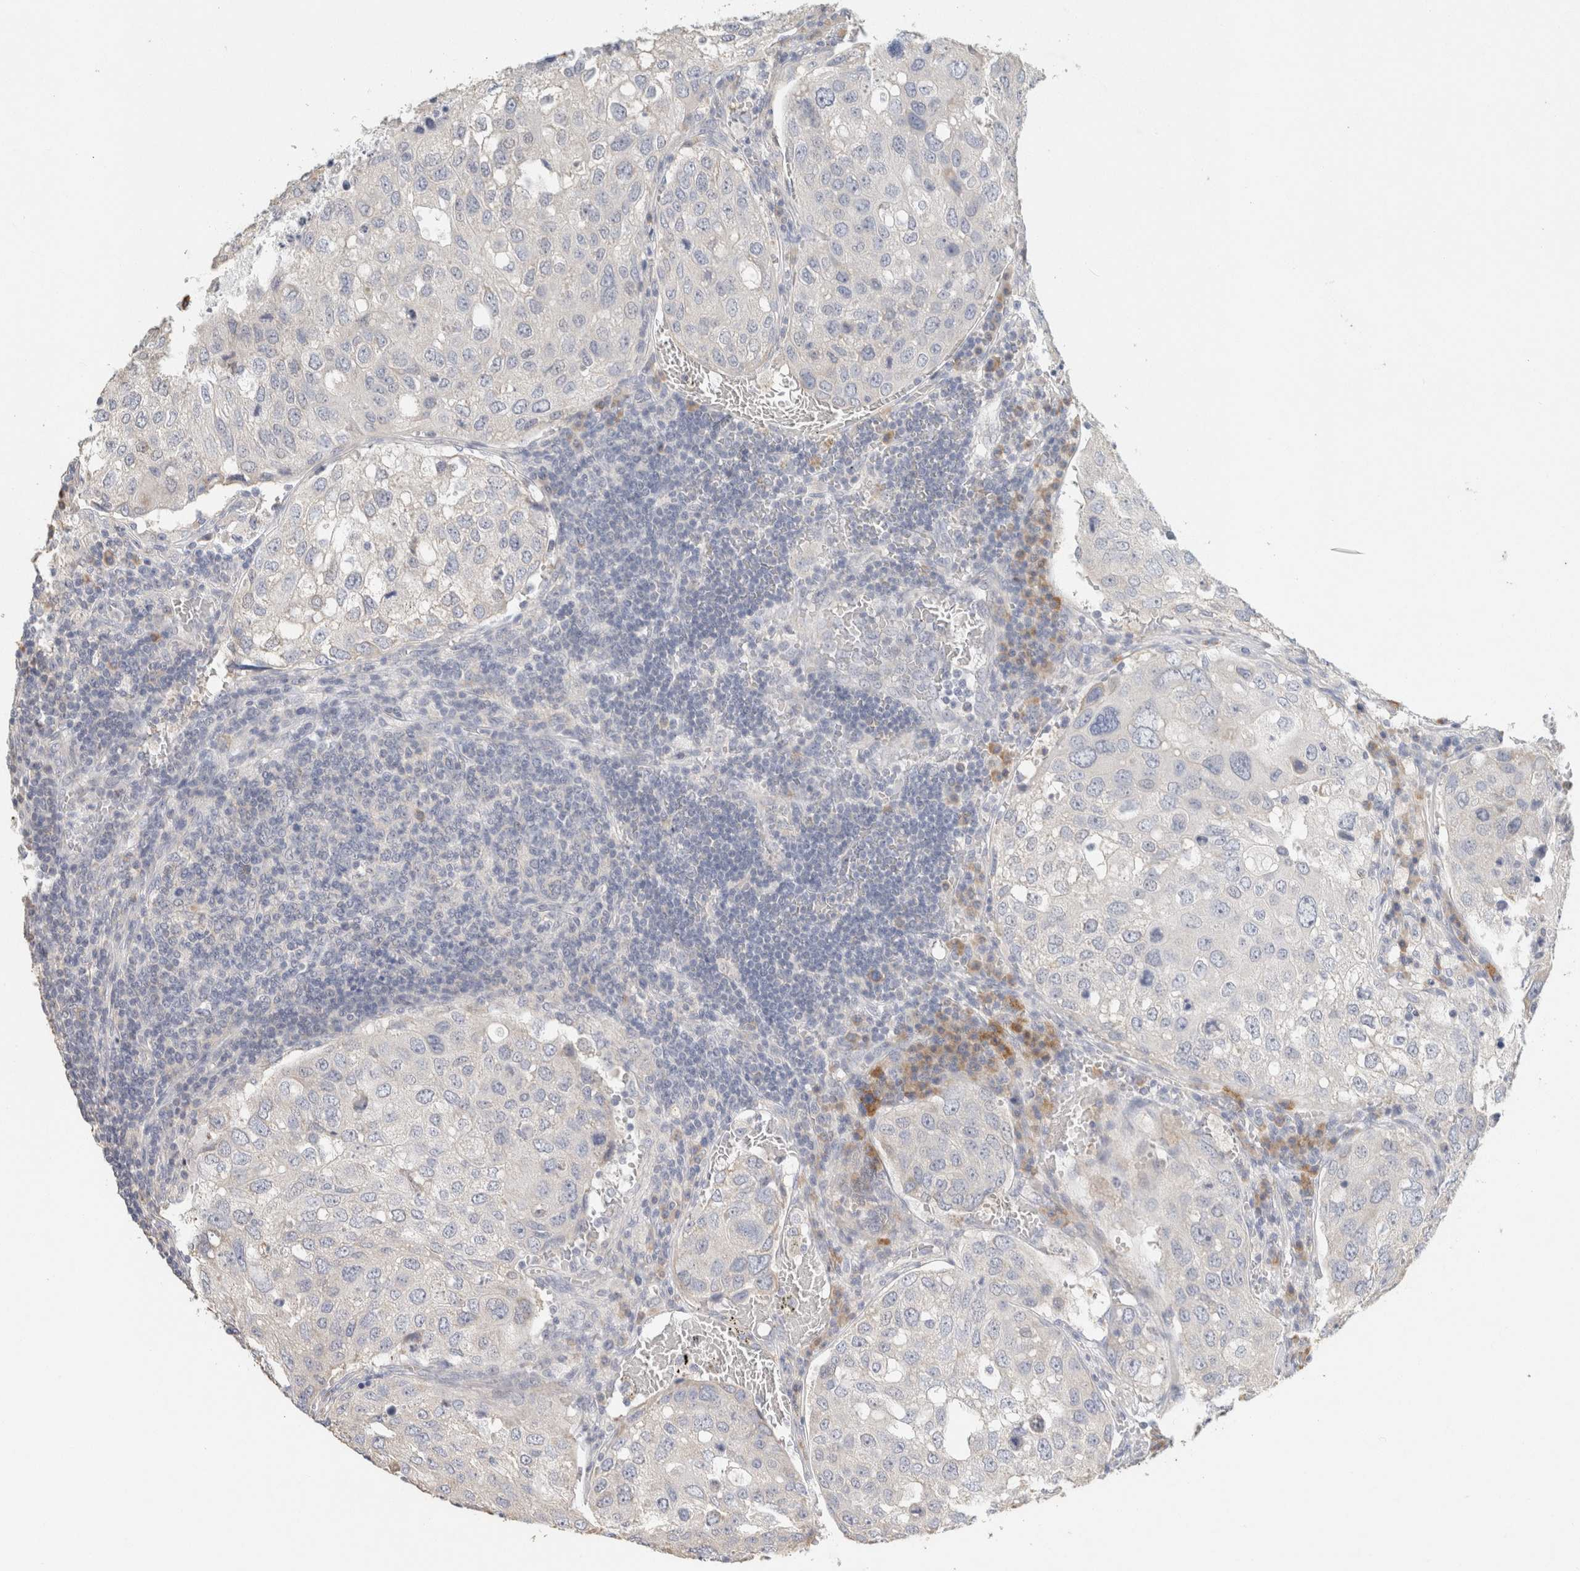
{"staining": {"intensity": "negative", "quantity": "none", "location": "none"}, "tissue": "urothelial cancer", "cell_type": "Tumor cells", "image_type": "cancer", "snomed": [{"axis": "morphology", "description": "Urothelial carcinoma, High grade"}, {"axis": "topography", "description": "Lymph node"}, {"axis": "topography", "description": "Urinary bladder"}], "caption": "Immunohistochemistry image of neoplastic tissue: urothelial cancer stained with DAB reveals no significant protein positivity in tumor cells.", "gene": "NEFM", "patient": {"sex": "male", "age": 51}}